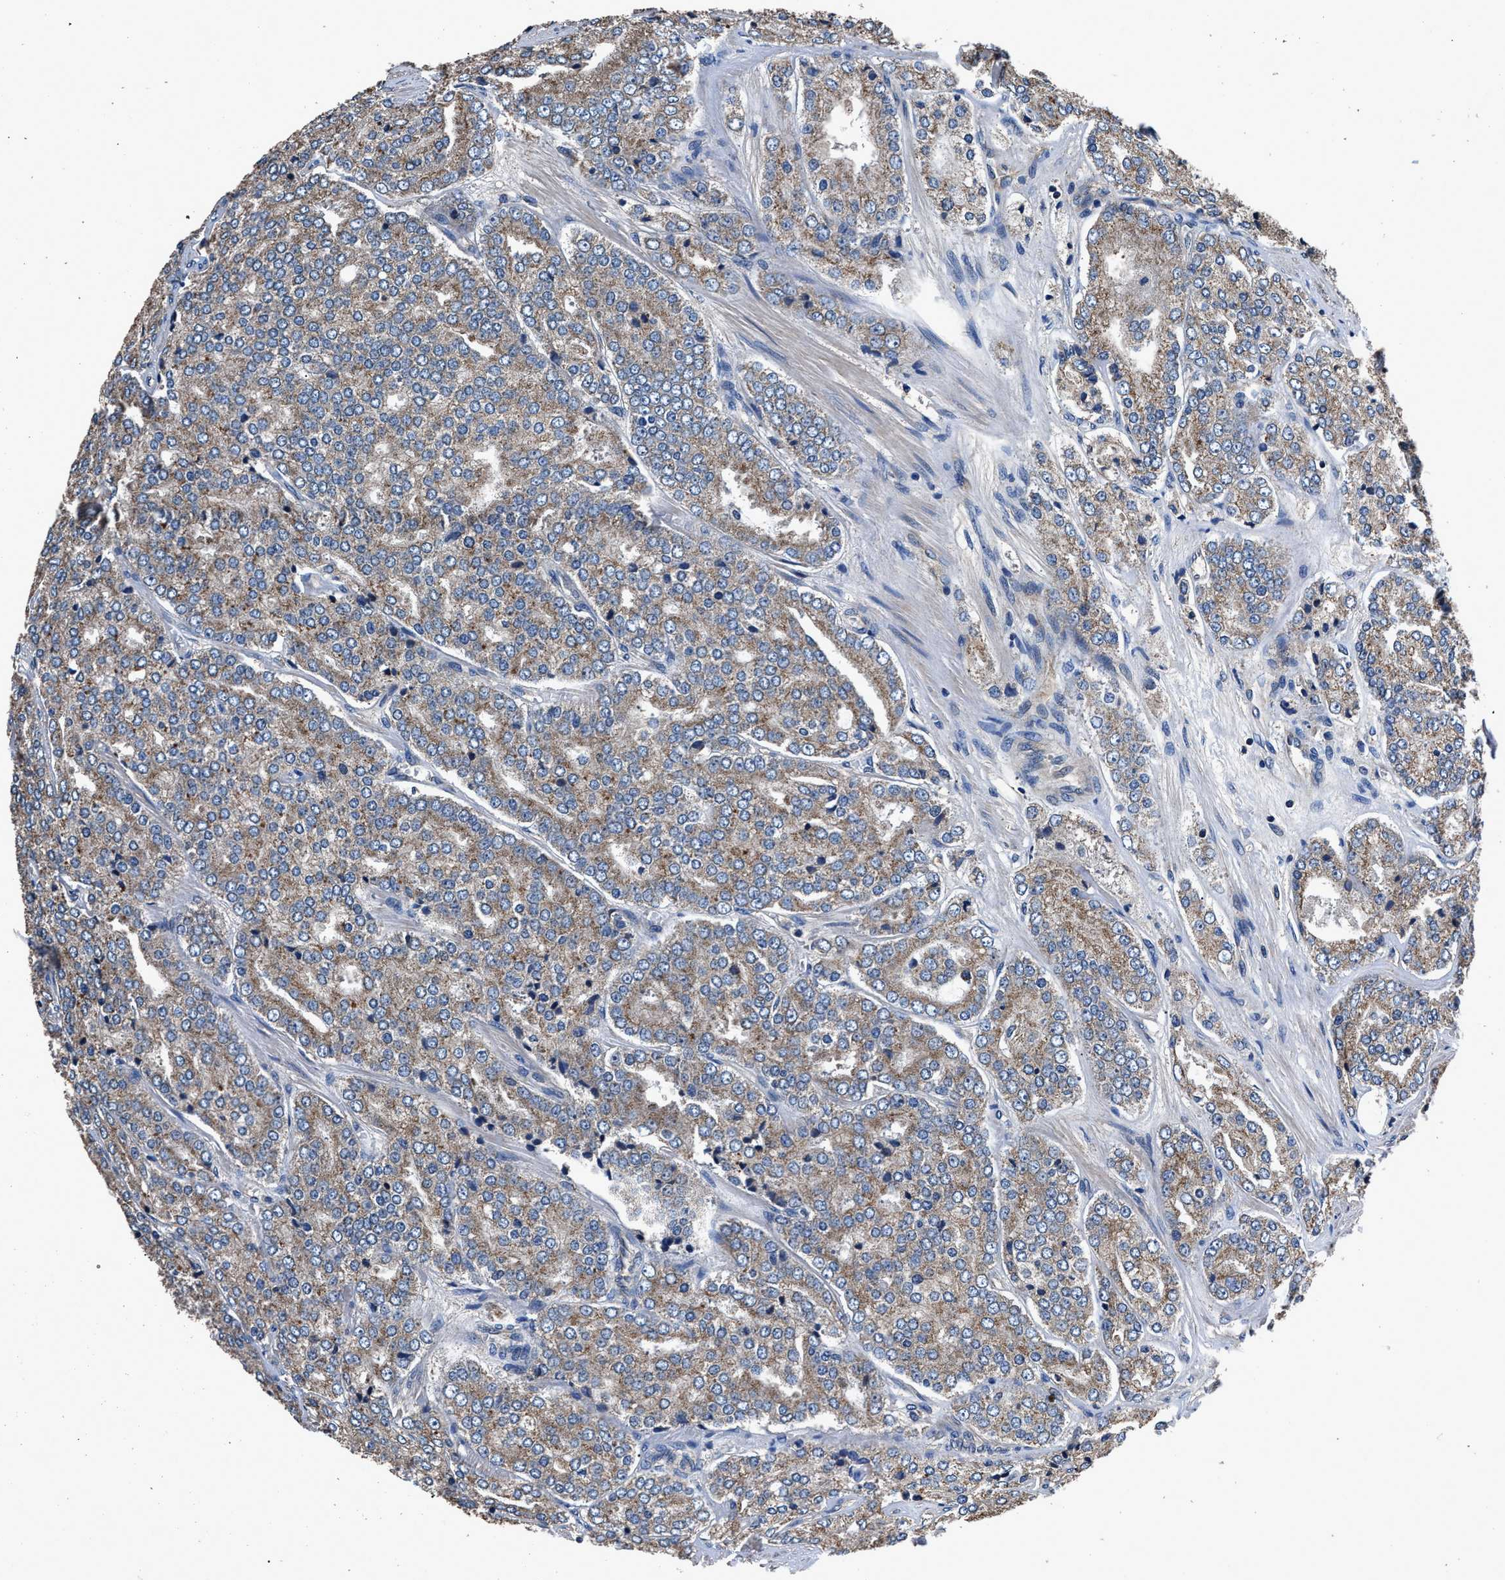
{"staining": {"intensity": "moderate", "quantity": ">75%", "location": "cytoplasmic/membranous"}, "tissue": "prostate cancer", "cell_type": "Tumor cells", "image_type": "cancer", "snomed": [{"axis": "morphology", "description": "Adenocarcinoma, High grade"}, {"axis": "topography", "description": "Prostate"}], "caption": "This histopathology image reveals immunohistochemistry staining of prostate cancer, with medium moderate cytoplasmic/membranous positivity in about >75% of tumor cells.", "gene": "DHRS7B", "patient": {"sex": "male", "age": 65}}